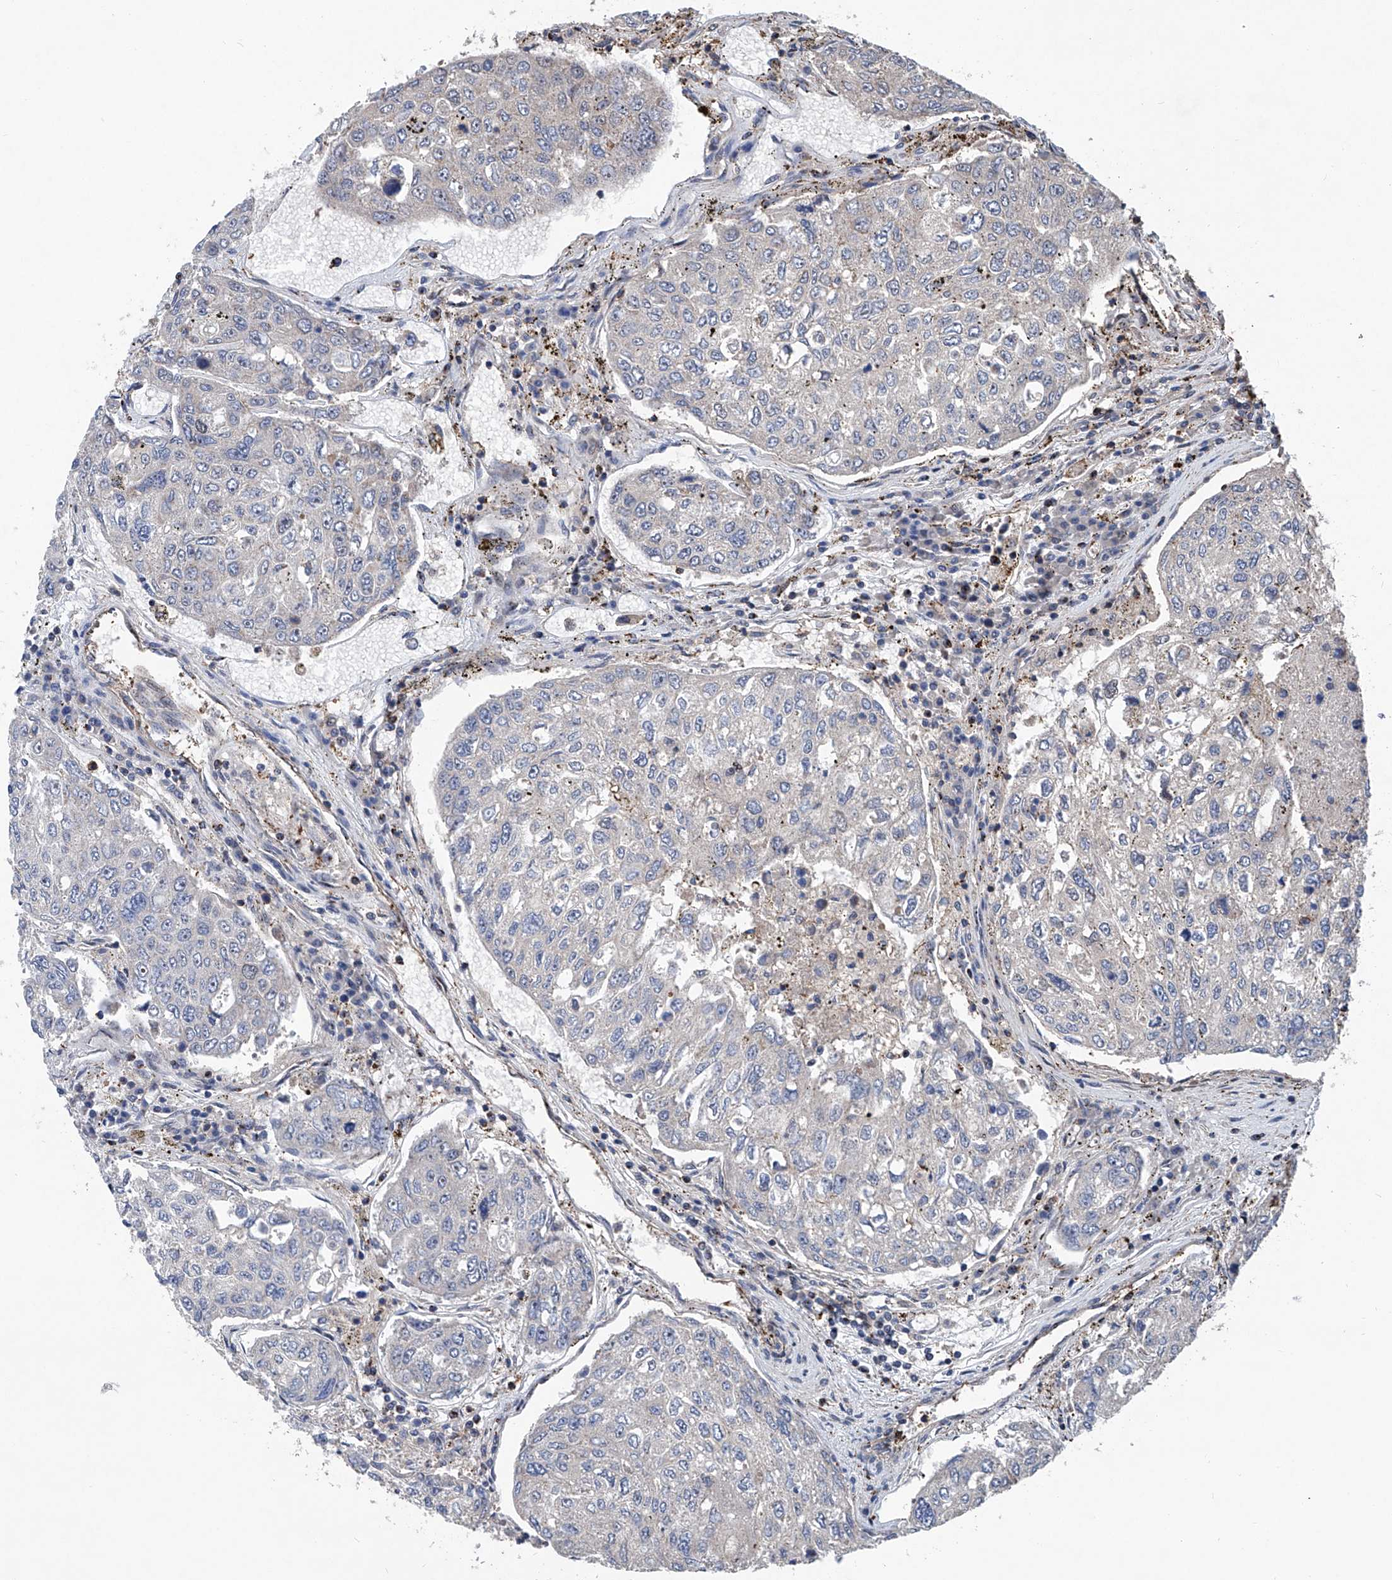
{"staining": {"intensity": "negative", "quantity": "none", "location": "none"}, "tissue": "urothelial cancer", "cell_type": "Tumor cells", "image_type": "cancer", "snomed": [{"axis": "morphology", "description": "Urothelial carcinoma, High grade"}, {"axis": "topography", "description": "Lymph node"}, {"axis": "topography", "description": "Urinary bladder"}], "caption": "The immunohistochemistry (IHC) micrograph has no significant expression in tumor cells of urothelial carcinoma (high-grade) tissue.", "gene": "NT5C3A", "patient": {"sex": "male", "age": 51}}